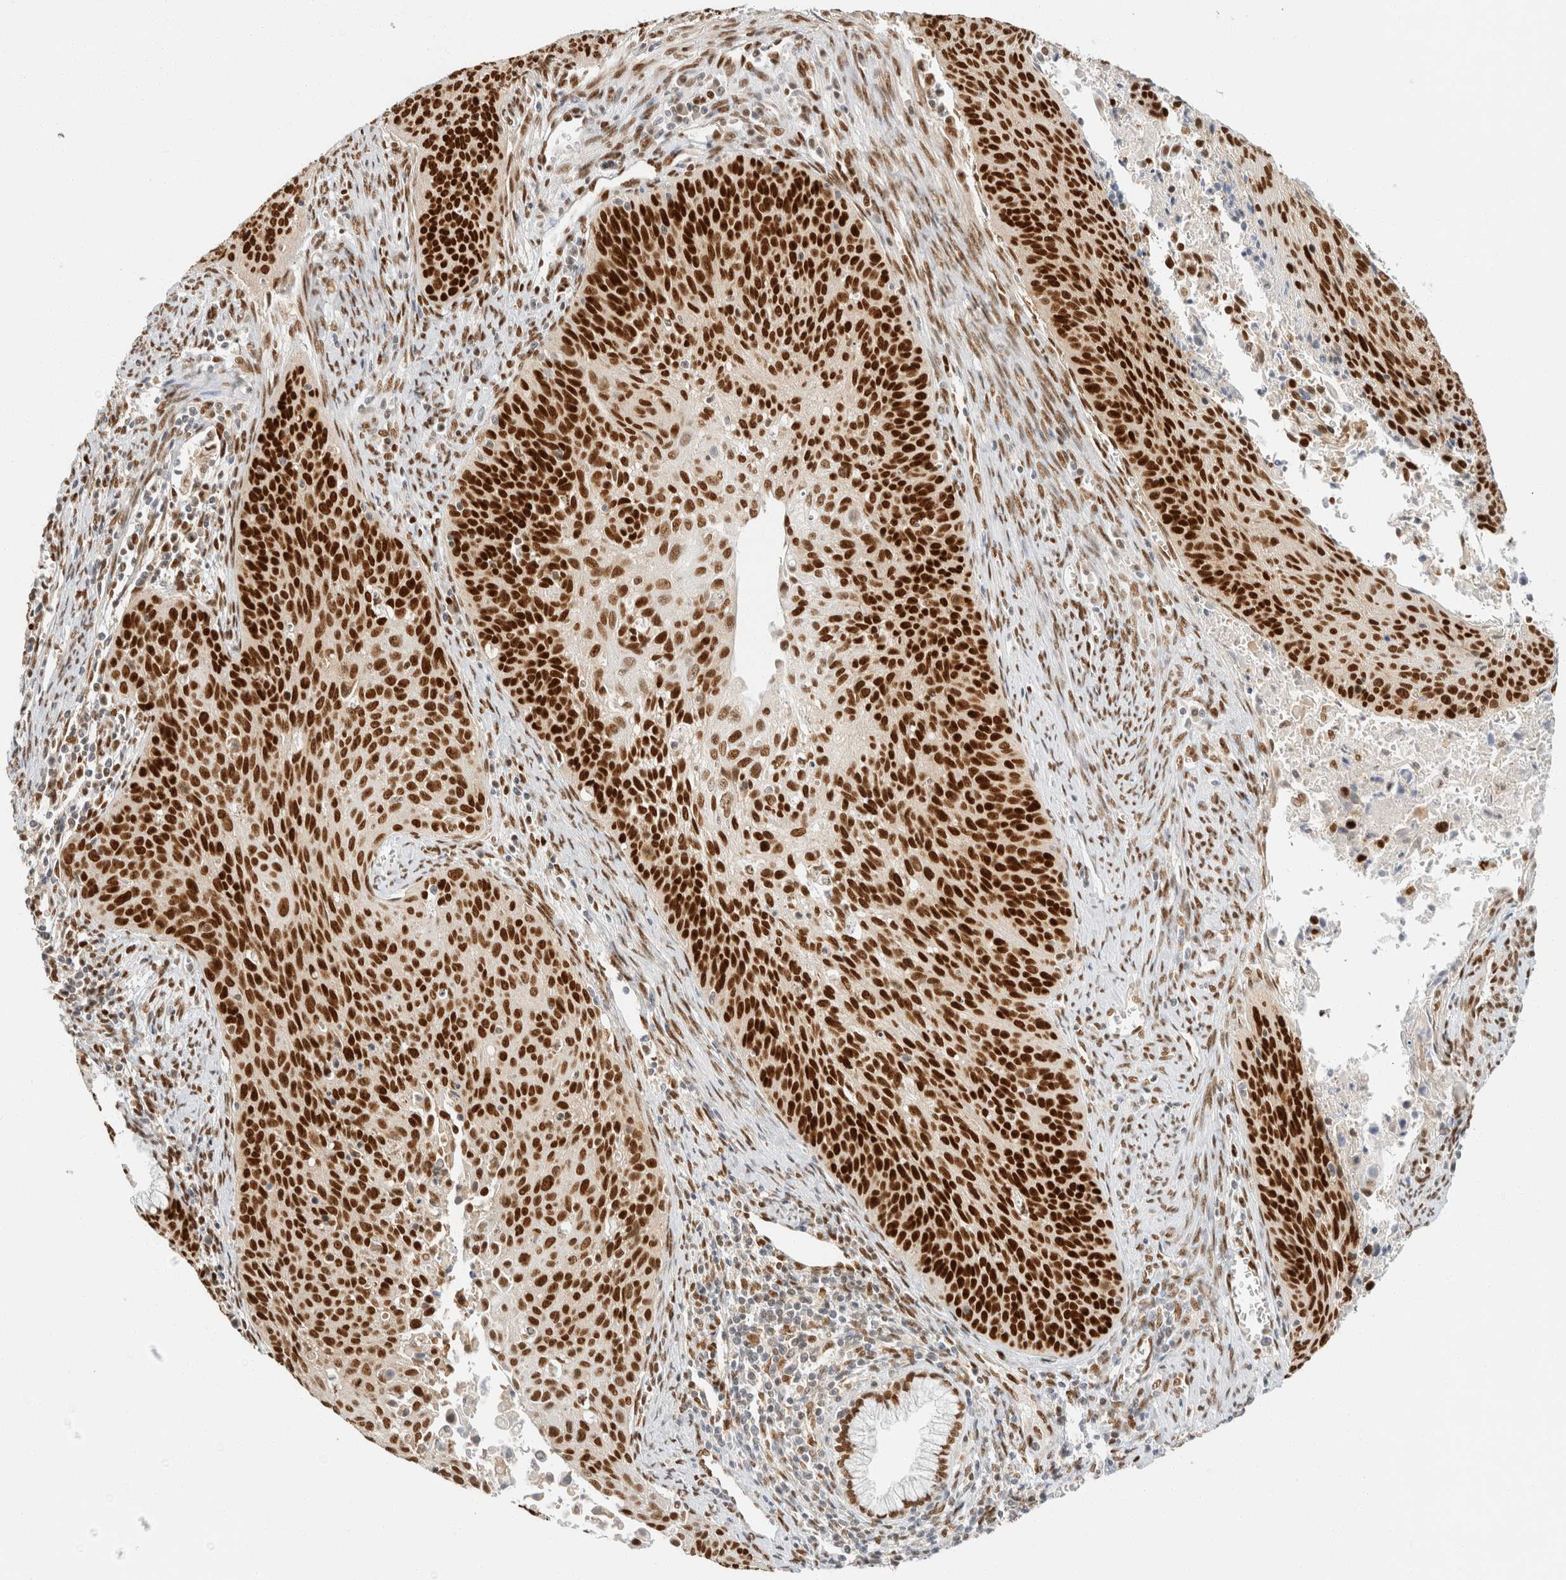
{"staining": {"intensity": "strong", "quantity": ">75%", "location": "nuclear"}, "tissue": "cervical cancer", "cell_type": "Tumor cells", "image_type": "cancer", "snomed": [{"axis": "morphology", "description": "Squamous cell carcinoma, NOS"}, {"axis": "topography", "description": "Cervix"}], "caption": "A brown stain highlights strong nuclear staining of a protein in squamous cell carcinoma (cervical) tumor cells. The protein is stained brown, and the nuclei are stained in blue (DAB (3,3'-diaminobenzidine) IHC with brightfield microscopy, high magnification).", "gene": "ZNF768", "patient": {"sex": "female", "age": 55}}